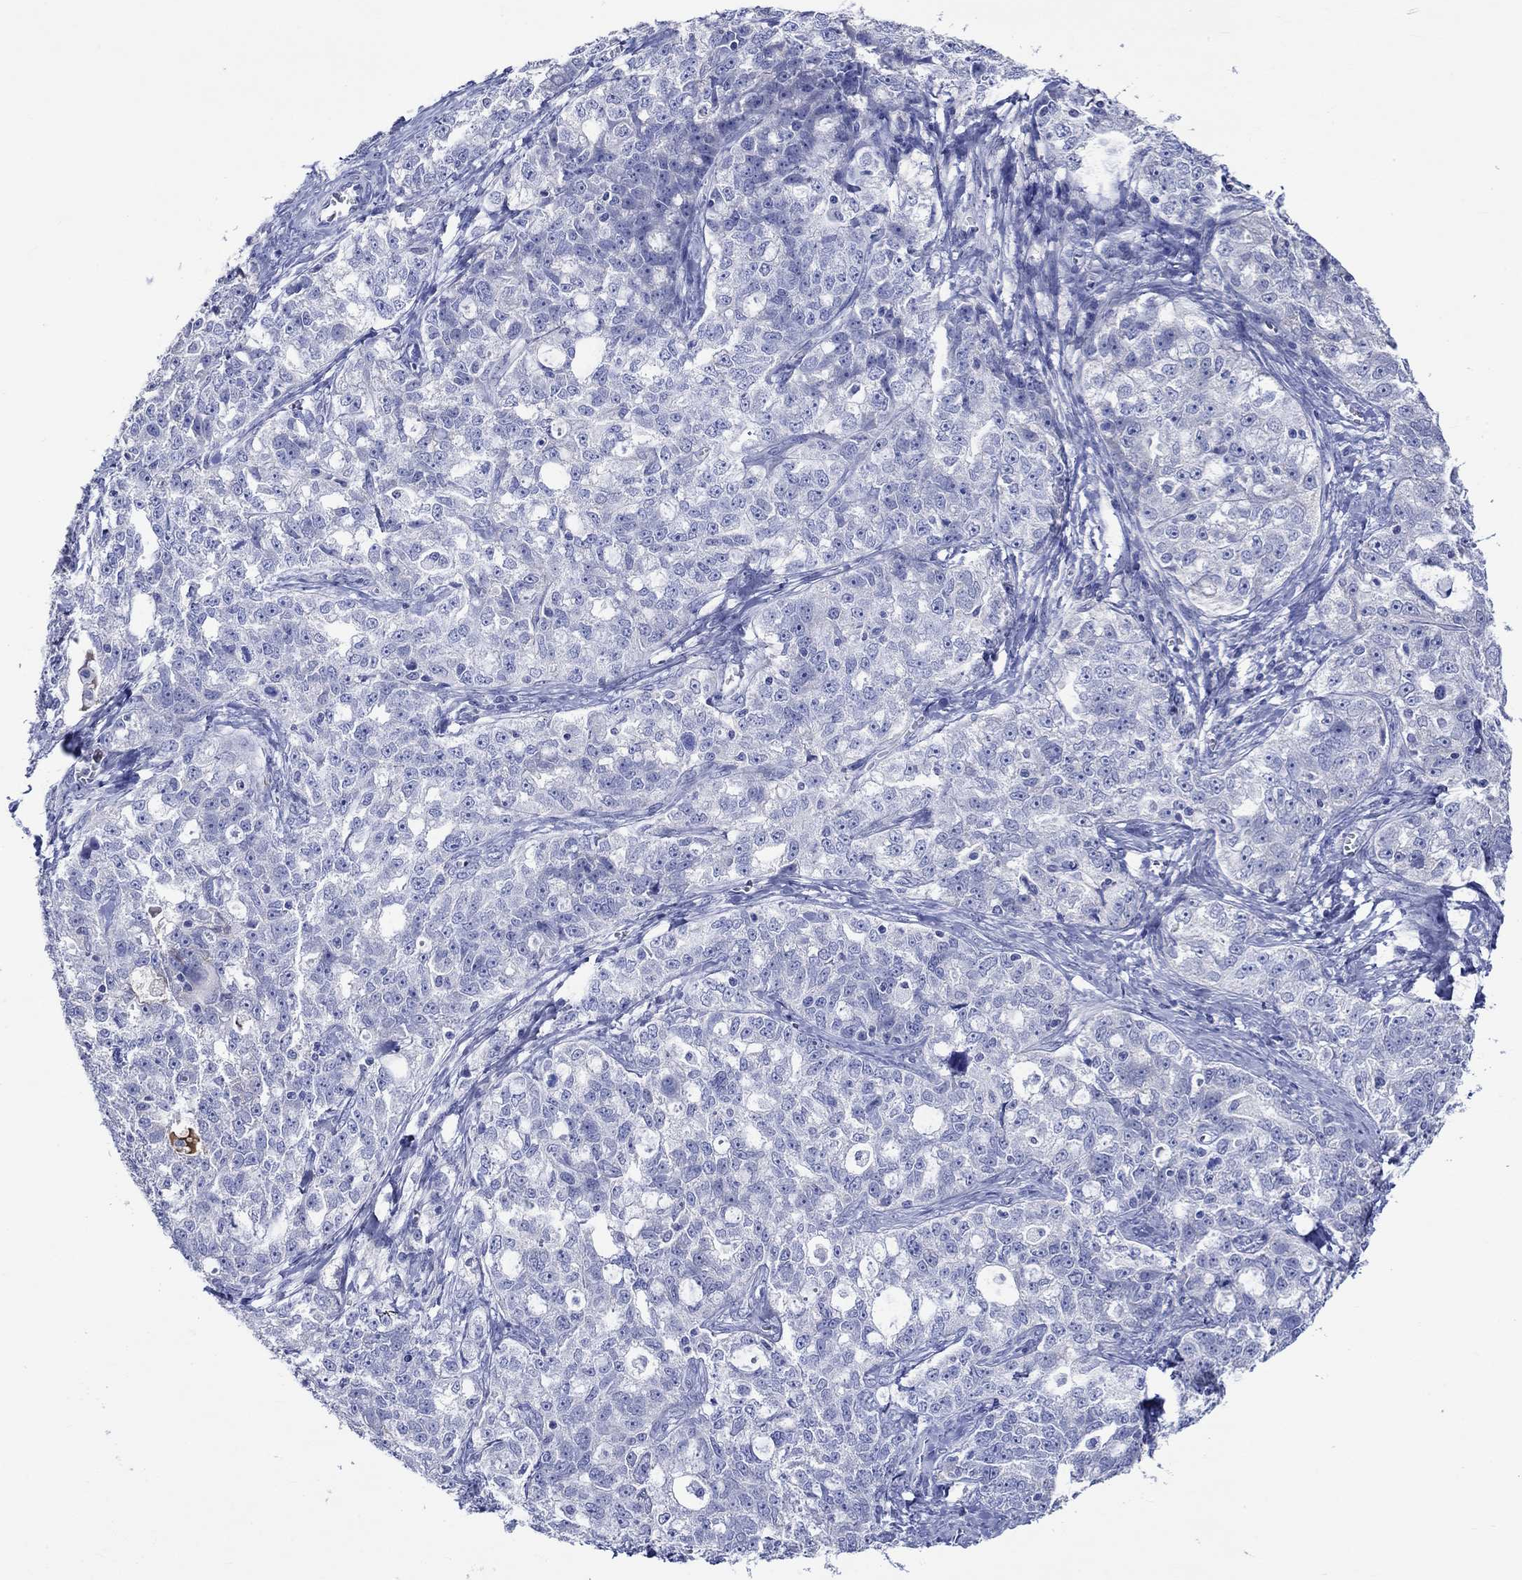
{"staining": {"intensity": "negative", "quantity": "none", "location": "none"}, "tissue": "ovarian cancer", "cell_type": "Tumor cells", "image_type": "cancer", "snomed": [{"axis": "morphology", "description": "Cystadenocarcinoma, serous, NOS"}, {"axis": "topography", "description": "Ovary"}], "caption": "Human ovarian cancer (serous cystadenocarcinoma) stained for a protein using IHC displays no expression in tumor cells.", "gene": "KLHL35", "patient": {"sex": "female", "age": 51}}